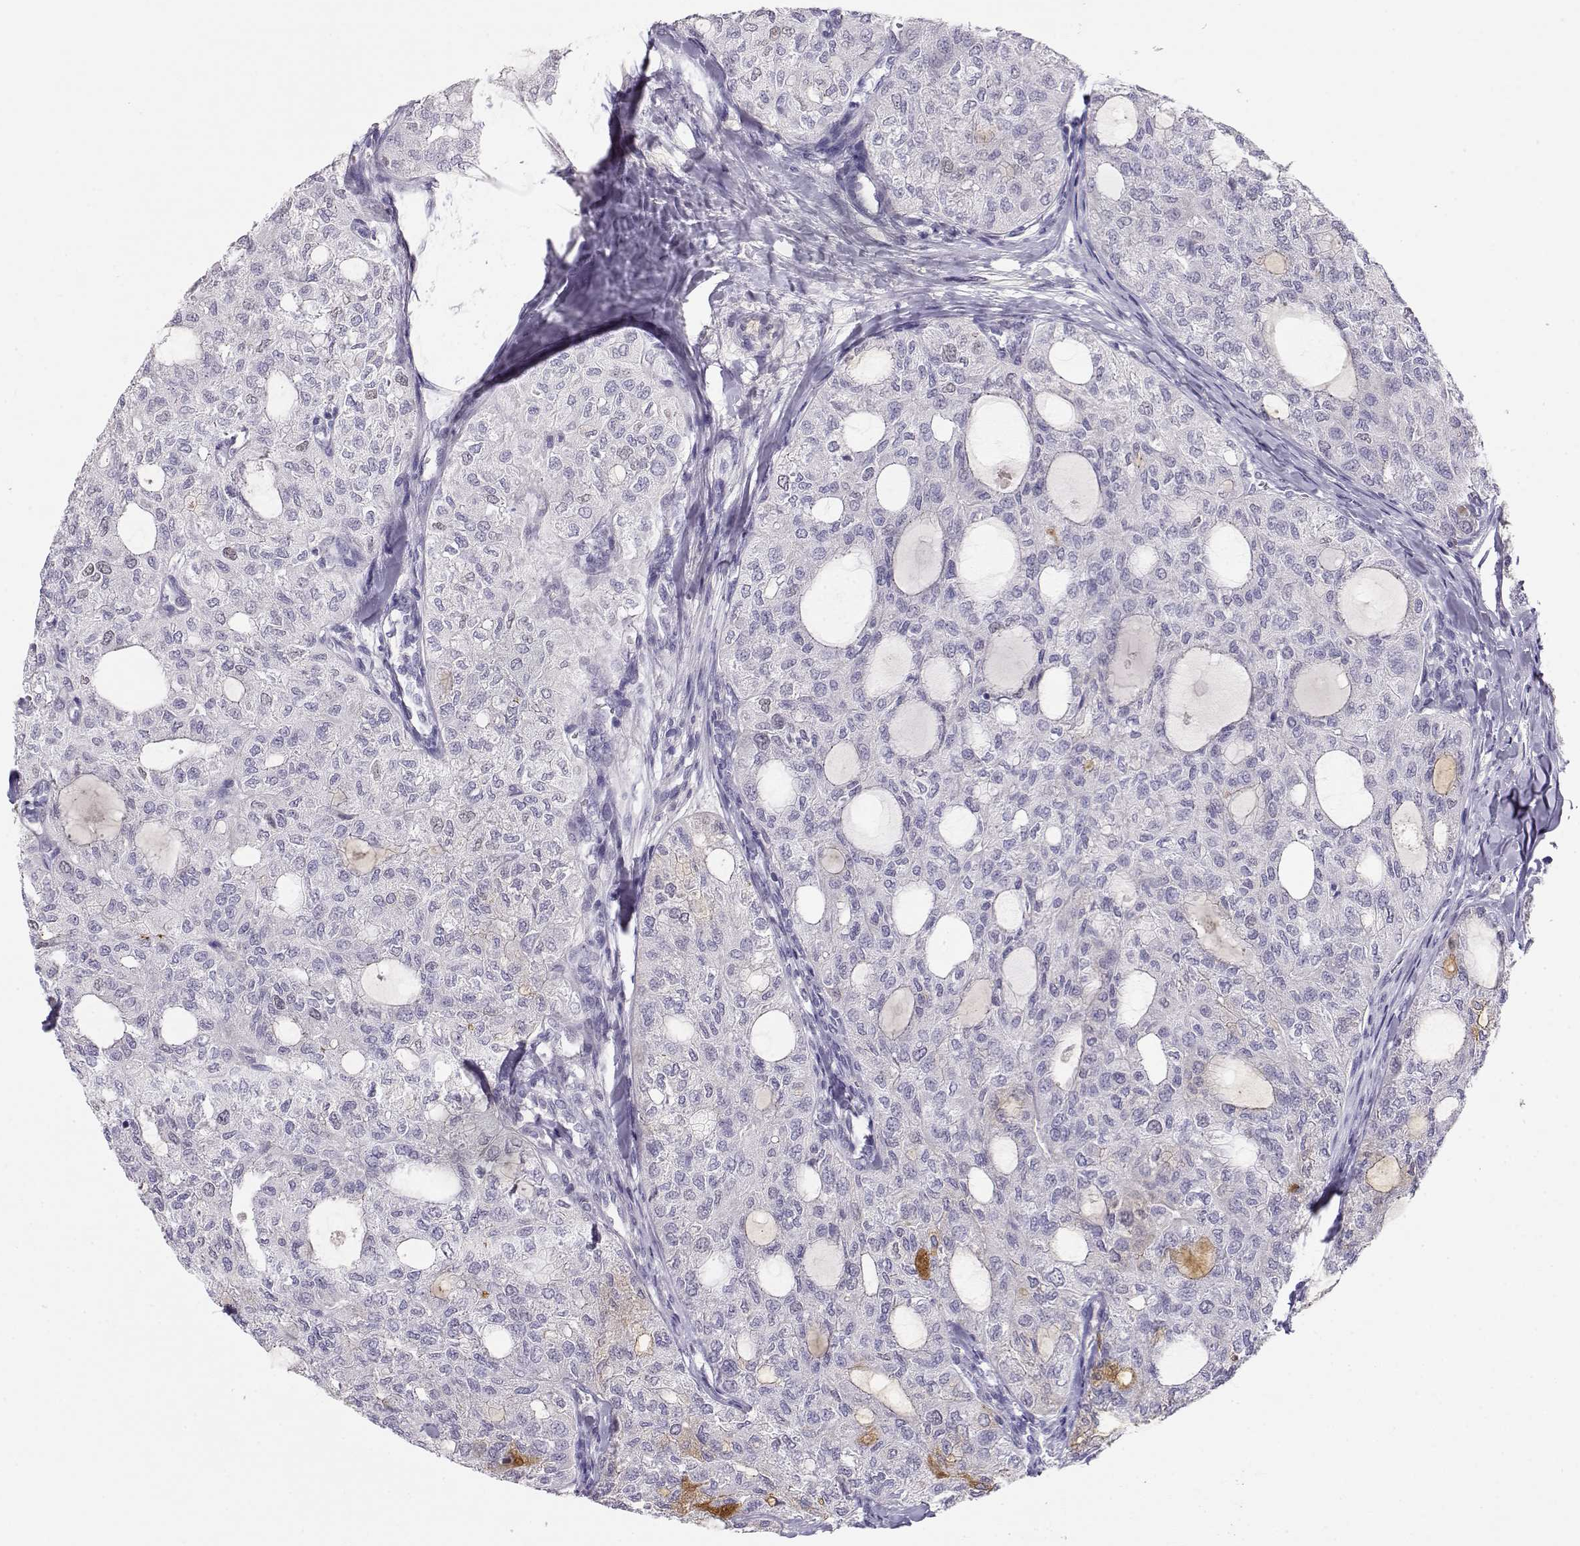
{"staining": {"intensity": "negative", "quantity": "none", "location": "none"}, "tissue": "thyroid cancer", "cell_type": "Tumor cells", "image_type": "cancer", "snomed": [{"axis": "morphology", "description": "Follicular adenoma carcinoma, NOS"}, {"axis": "topography", "description": "Thyroid gland"}], "caption": "There is no significant staining in tumor cells of thyroid cancer (follicular adenoma carcinoma). The staining is performed using DAB (3,3'-diaminobenzidine) brown chromogen with nuclei counter-stained in using hematoxylin.", "gene": "OPN5", "patient": {"sex": "male", "age": 75}}